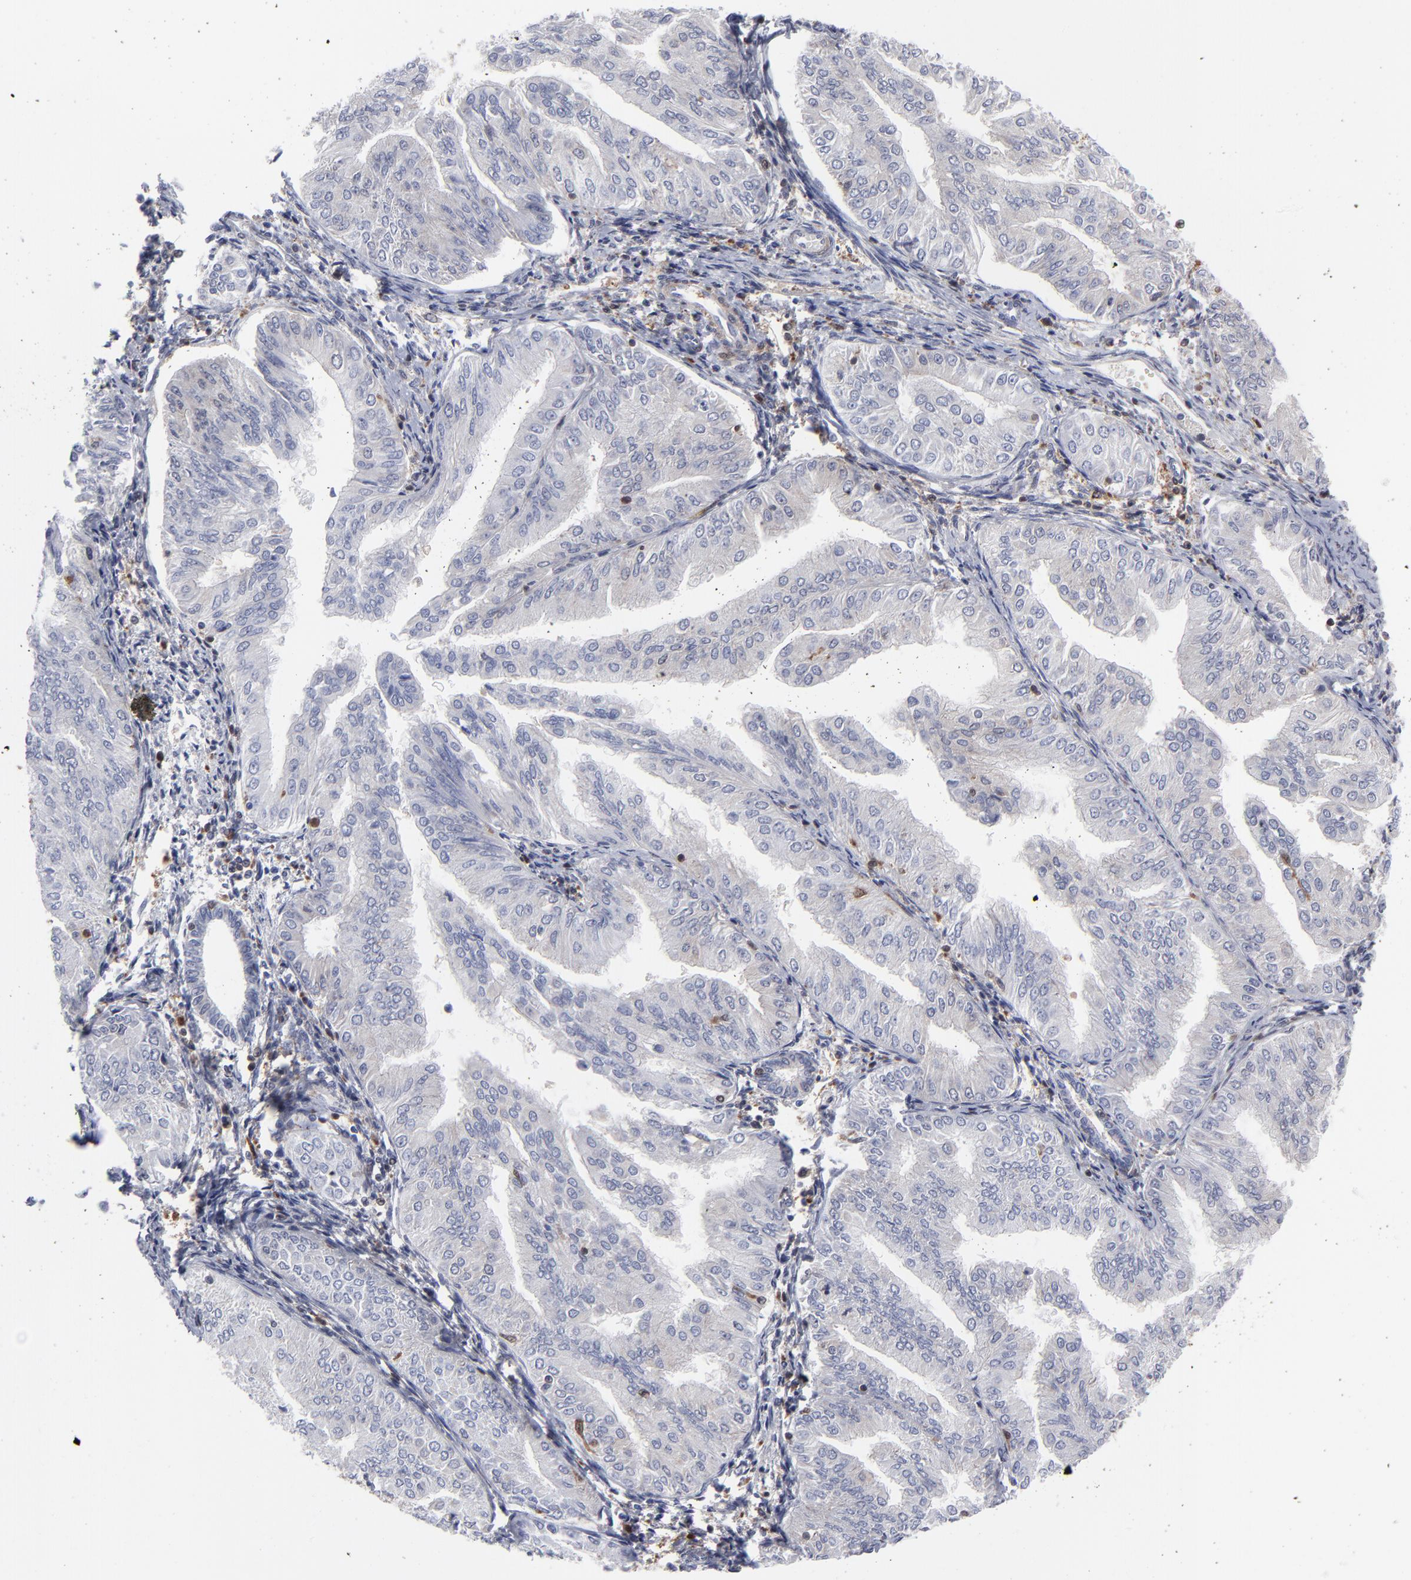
{"staining": {"intensity": "negative", "quantity": "none", "location": "none"}, "tissue": "endometrial cancer", "cell_type": "Tumor cells", "image_type": "cancer", "snomed": [{"axis": "morphology", "description": "Adenocarcinoma, NOS"}, {"axis": "topography", "description": "Endometrium"}], "caption": "The histopathology image reveals no staining of tumor cells in endometrial cancer.", "gene": "MAP2K1", "patient": {"sex": "female", "age": 53}}